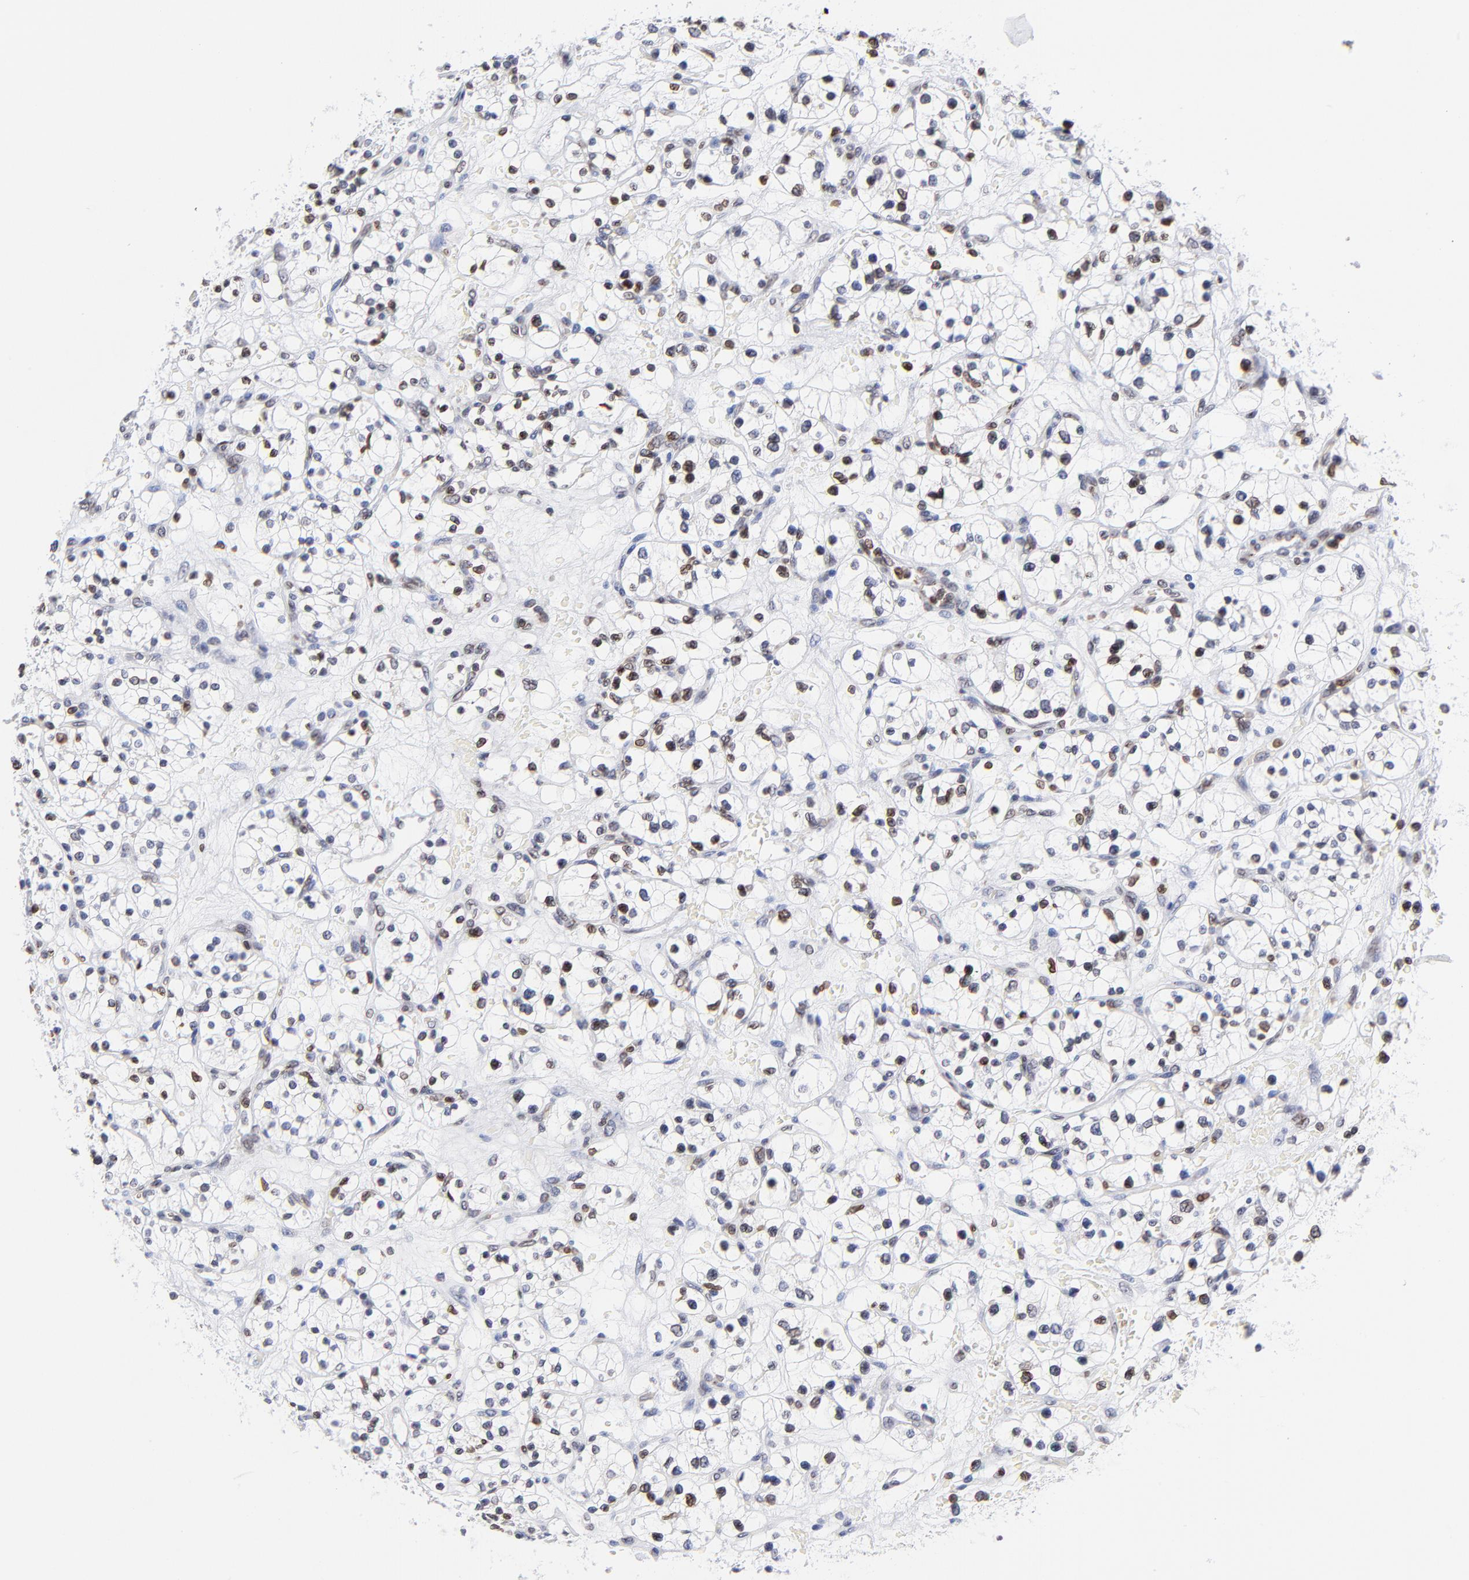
{"staining": {"intensity": "moderate", "quantity": "<25%", "location": "cytoplasmic/membranous,nuclear"}, "tissue": "renal cancer", "cell_type": "Tumor cells", "image_type": "cancer", "snomed": [{"axis": "morphology", "description": "Adenocarcinoma, NOS"}, {"axis": "topography", "description": "Kidney"}], "caption": "Moderate cytoplasmic/membranous and nuclear positivity is present in about <25% of tumor cells in renal cancer (adenocarcinoma).", "gene": "THAP7", "patient": {"sex": "female", "age": 60}}